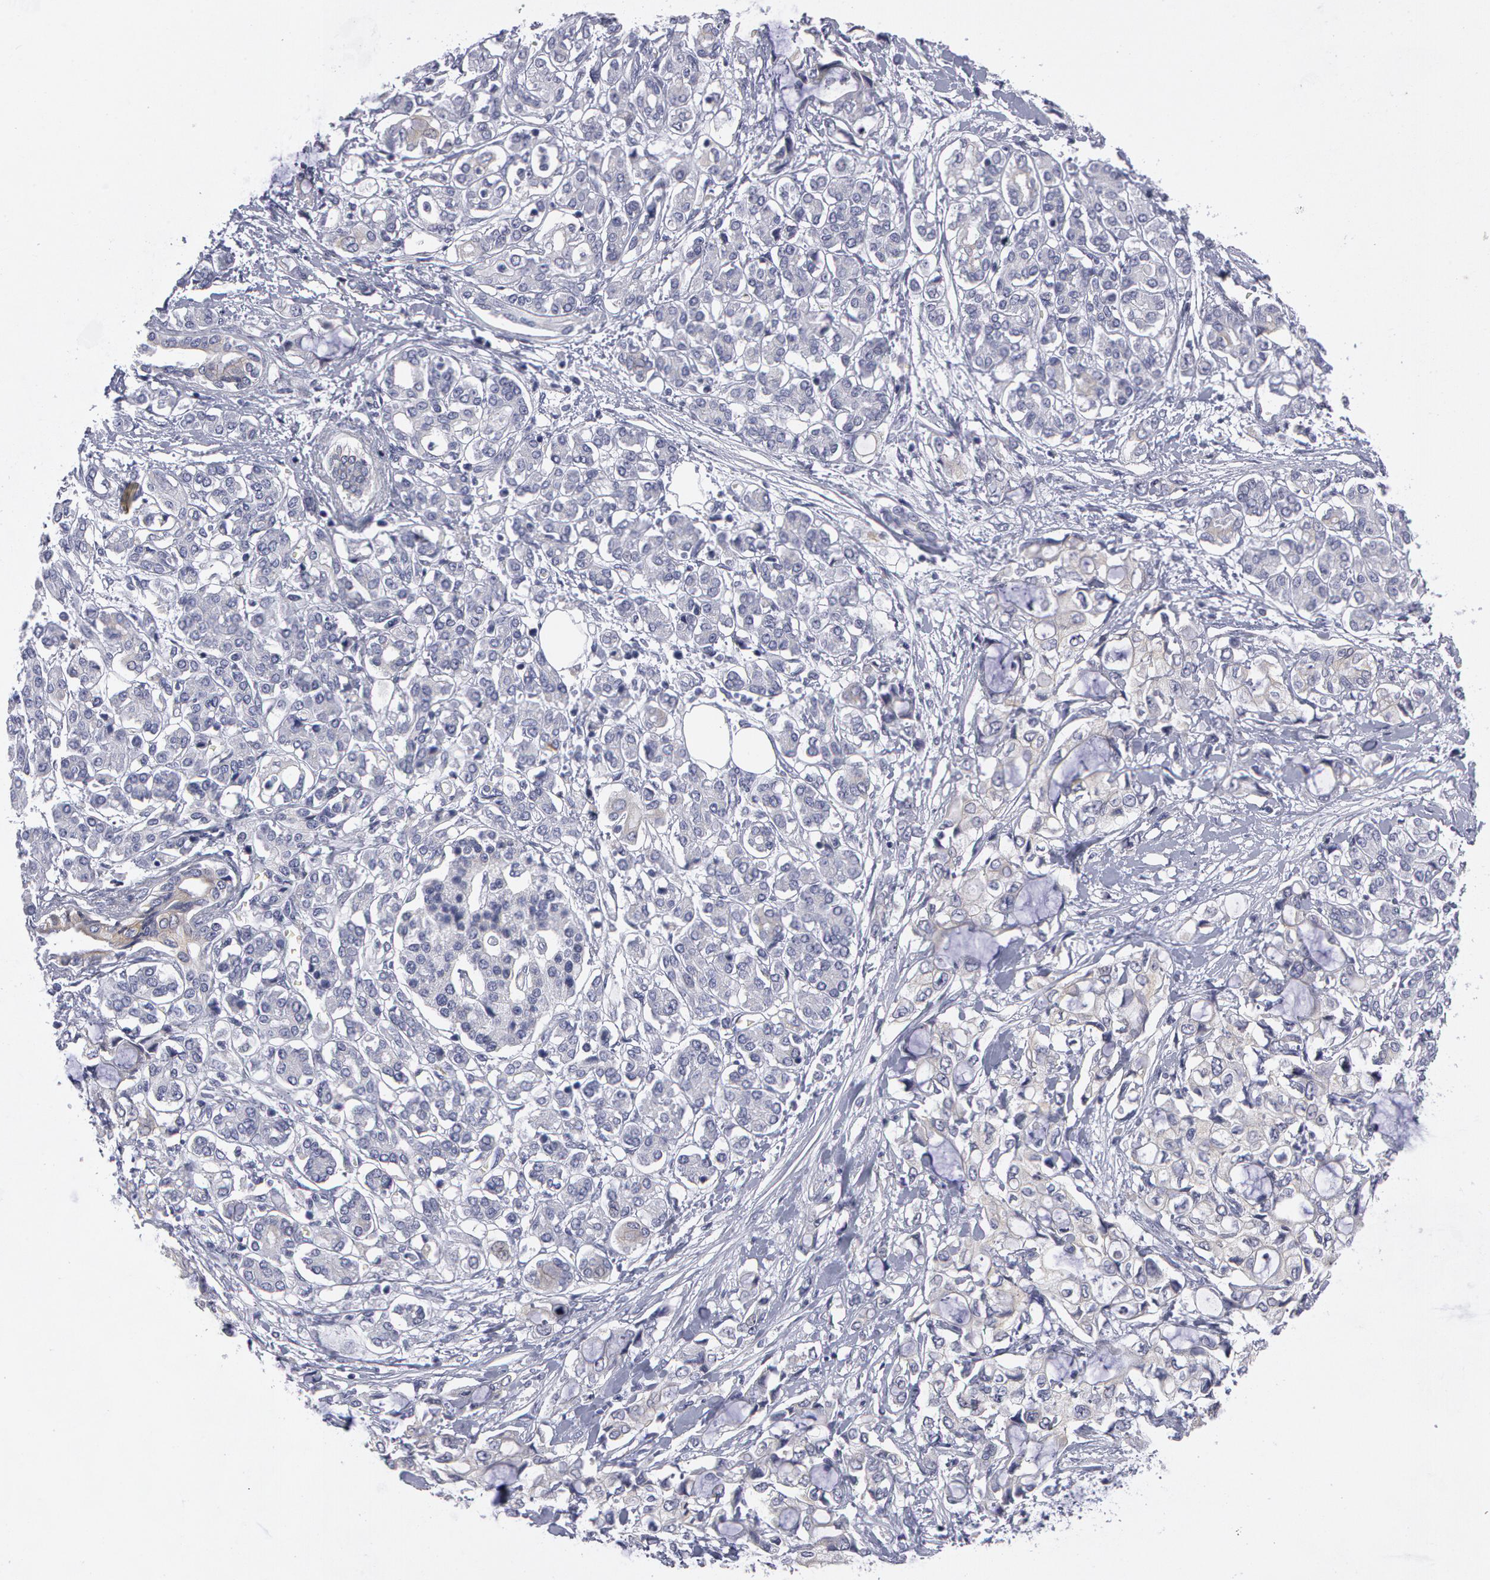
{"staining": {"intensity": "negative", "quantity": "none", "location": "none"}, "tissue": "pancreatic cancer", "cell_type": "Tumor cells", "image_type": "cancer", "snomed": [{"axis": "morphology", "description": "Adenocarcinoma, NOS"}, {"axis": "topography", "description": "Pancreas"}], "caption": "Histopathology image shows no protein staining in tumor cells of pancreatic cancer tissue. (Stains: DAB immunohistochemistry with hematoxylin counter stain, Microscopy: brightfield microscopy at high magnification).", "gene": "SMC1B", "patient": {"sex": "female", "age": 70}}